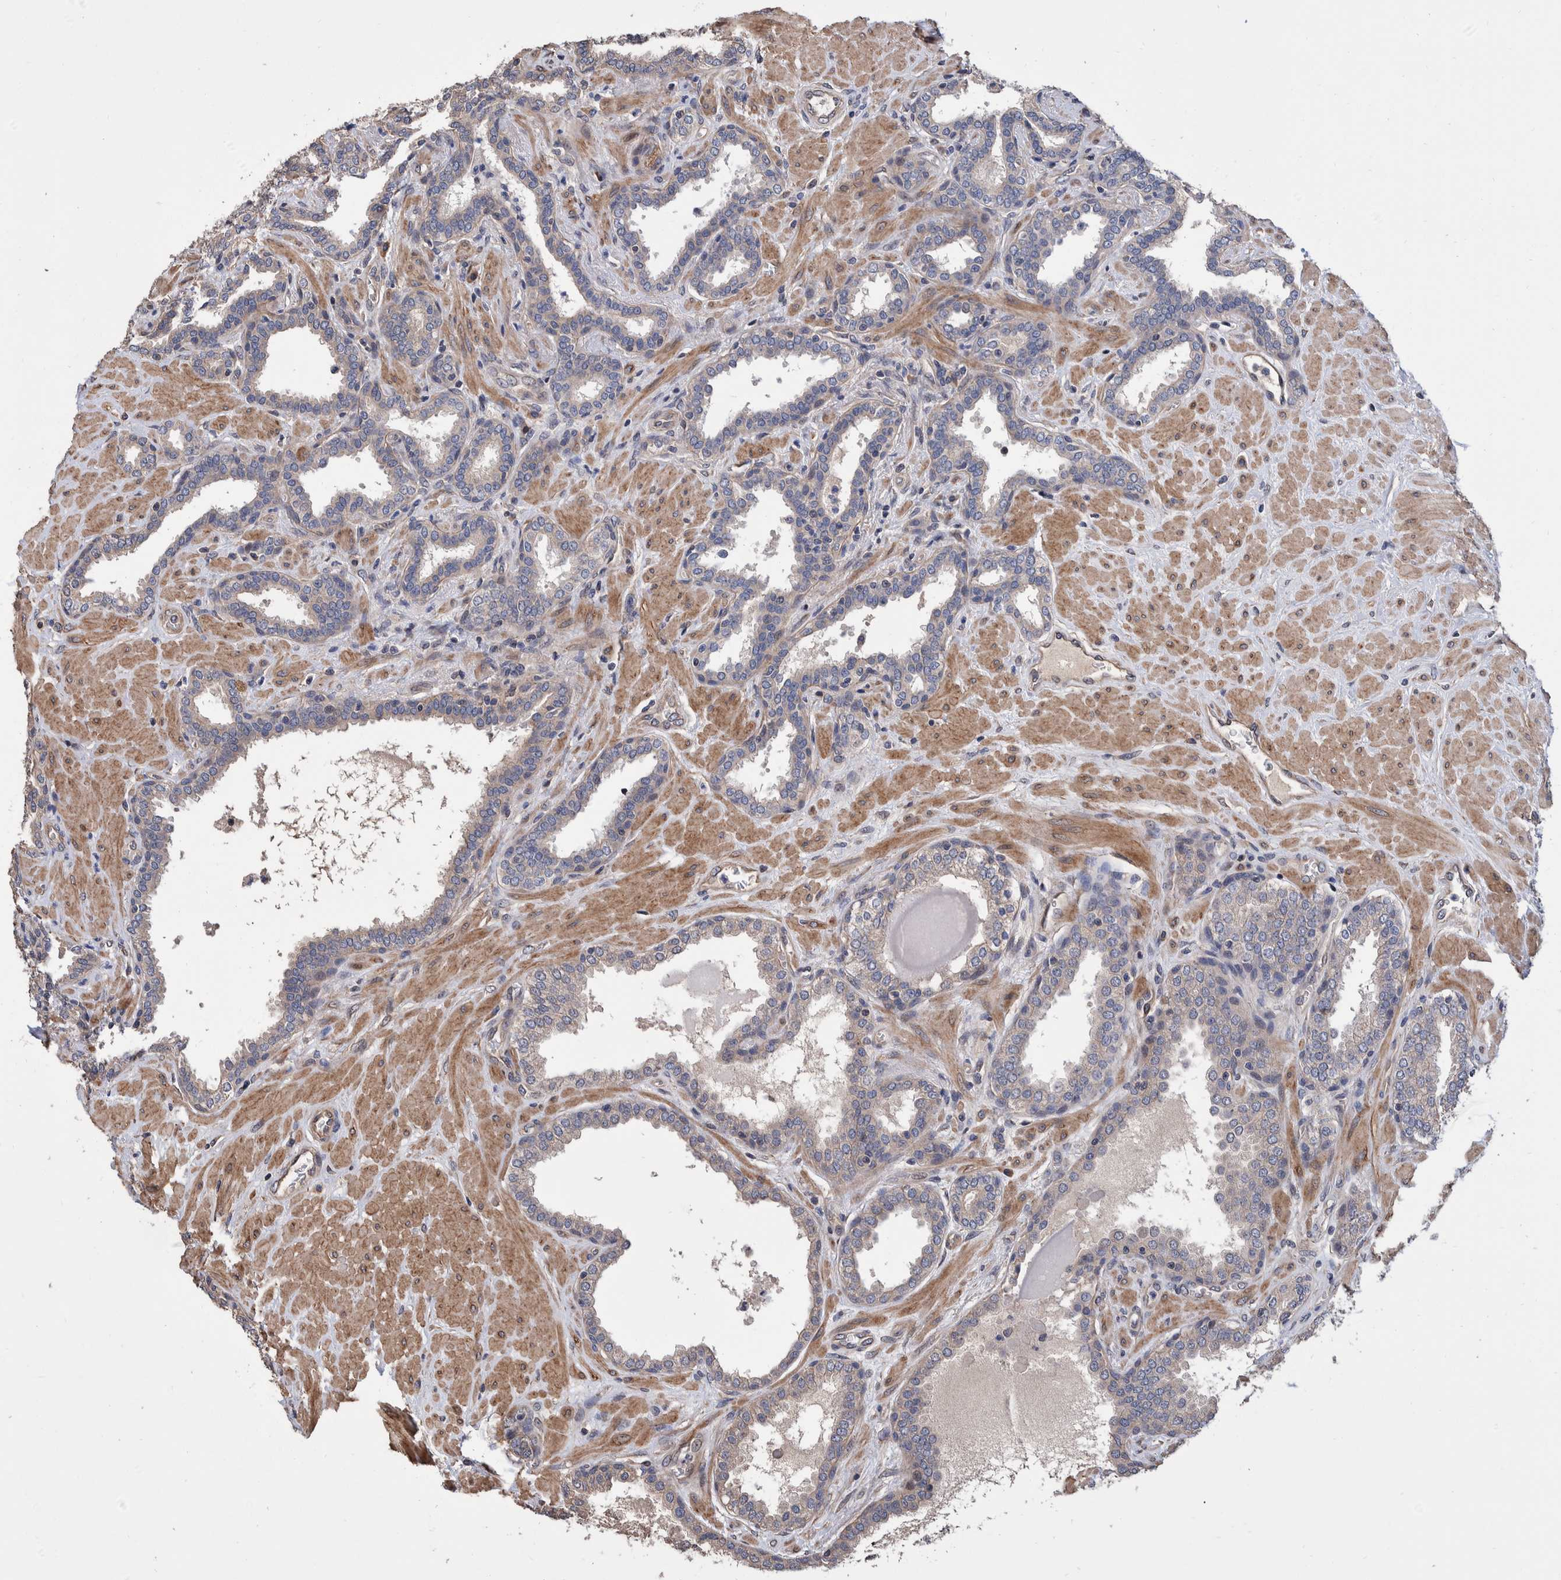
{"staining": {"intensity": "weak", "quantity": "<25%", "location": "cytoplasmic/membranous"}, "tissue": "prostate", "cell_type": "Glandular cells", "image_type": "normal", "snomed": [{"axis": "morphology", "description": "Normal tissue, NOS"}, {"axis": "topography", "description": "Prostate"}], "caption": "A high-resolution photomicrograph shows IHC staining of benign prostate, which exhibits no significant staining in glandular cells.", "gene": "SLC45A4", "patient": {"sex": "male", "age": 51}}